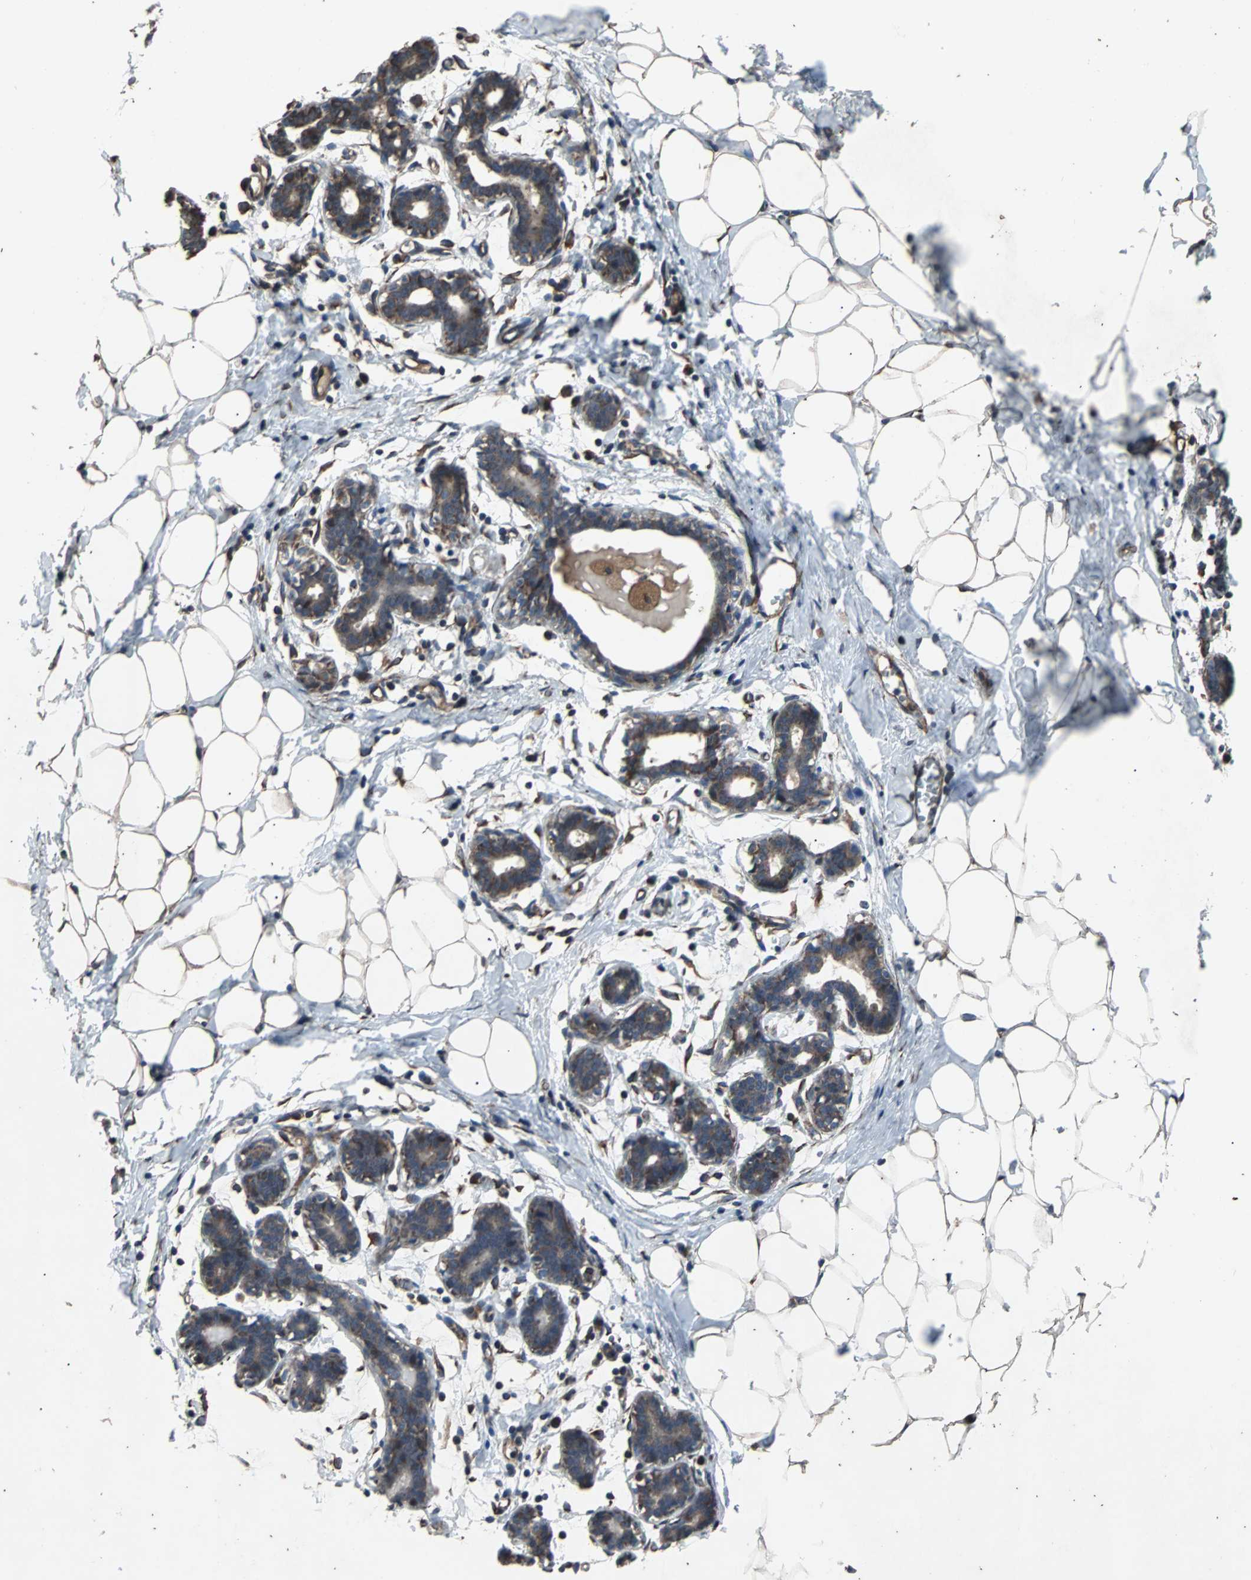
{"staining": {"intensity": "weak", "quantity": ">75%", "location": "cytoplasmic/membranous"}, "tissue": "breast", "cell_type": "Adipocytes", "image_type": "normal", "snomed": [{"axis": "morphology", "description": "Normal tissue, NOS"}, {"axis": "topography", "description": "Breast"}], "caption": "Immunohistochemistry (IHC) staining of unremarkable breast, which demonstrates low levels of weak cytoplasmic/membranous expression in approximately >75% of adipocytes indicating weak cytoplasmic/membranous protein expression. The staining was performed using DAB (3,3'-diaminobenzidine) (brown) for protein detection and nuclei were counterstained in hematoxylin (blue).", "gene": "ACTR3", "patient": {"sex": "female", "age": 27}}